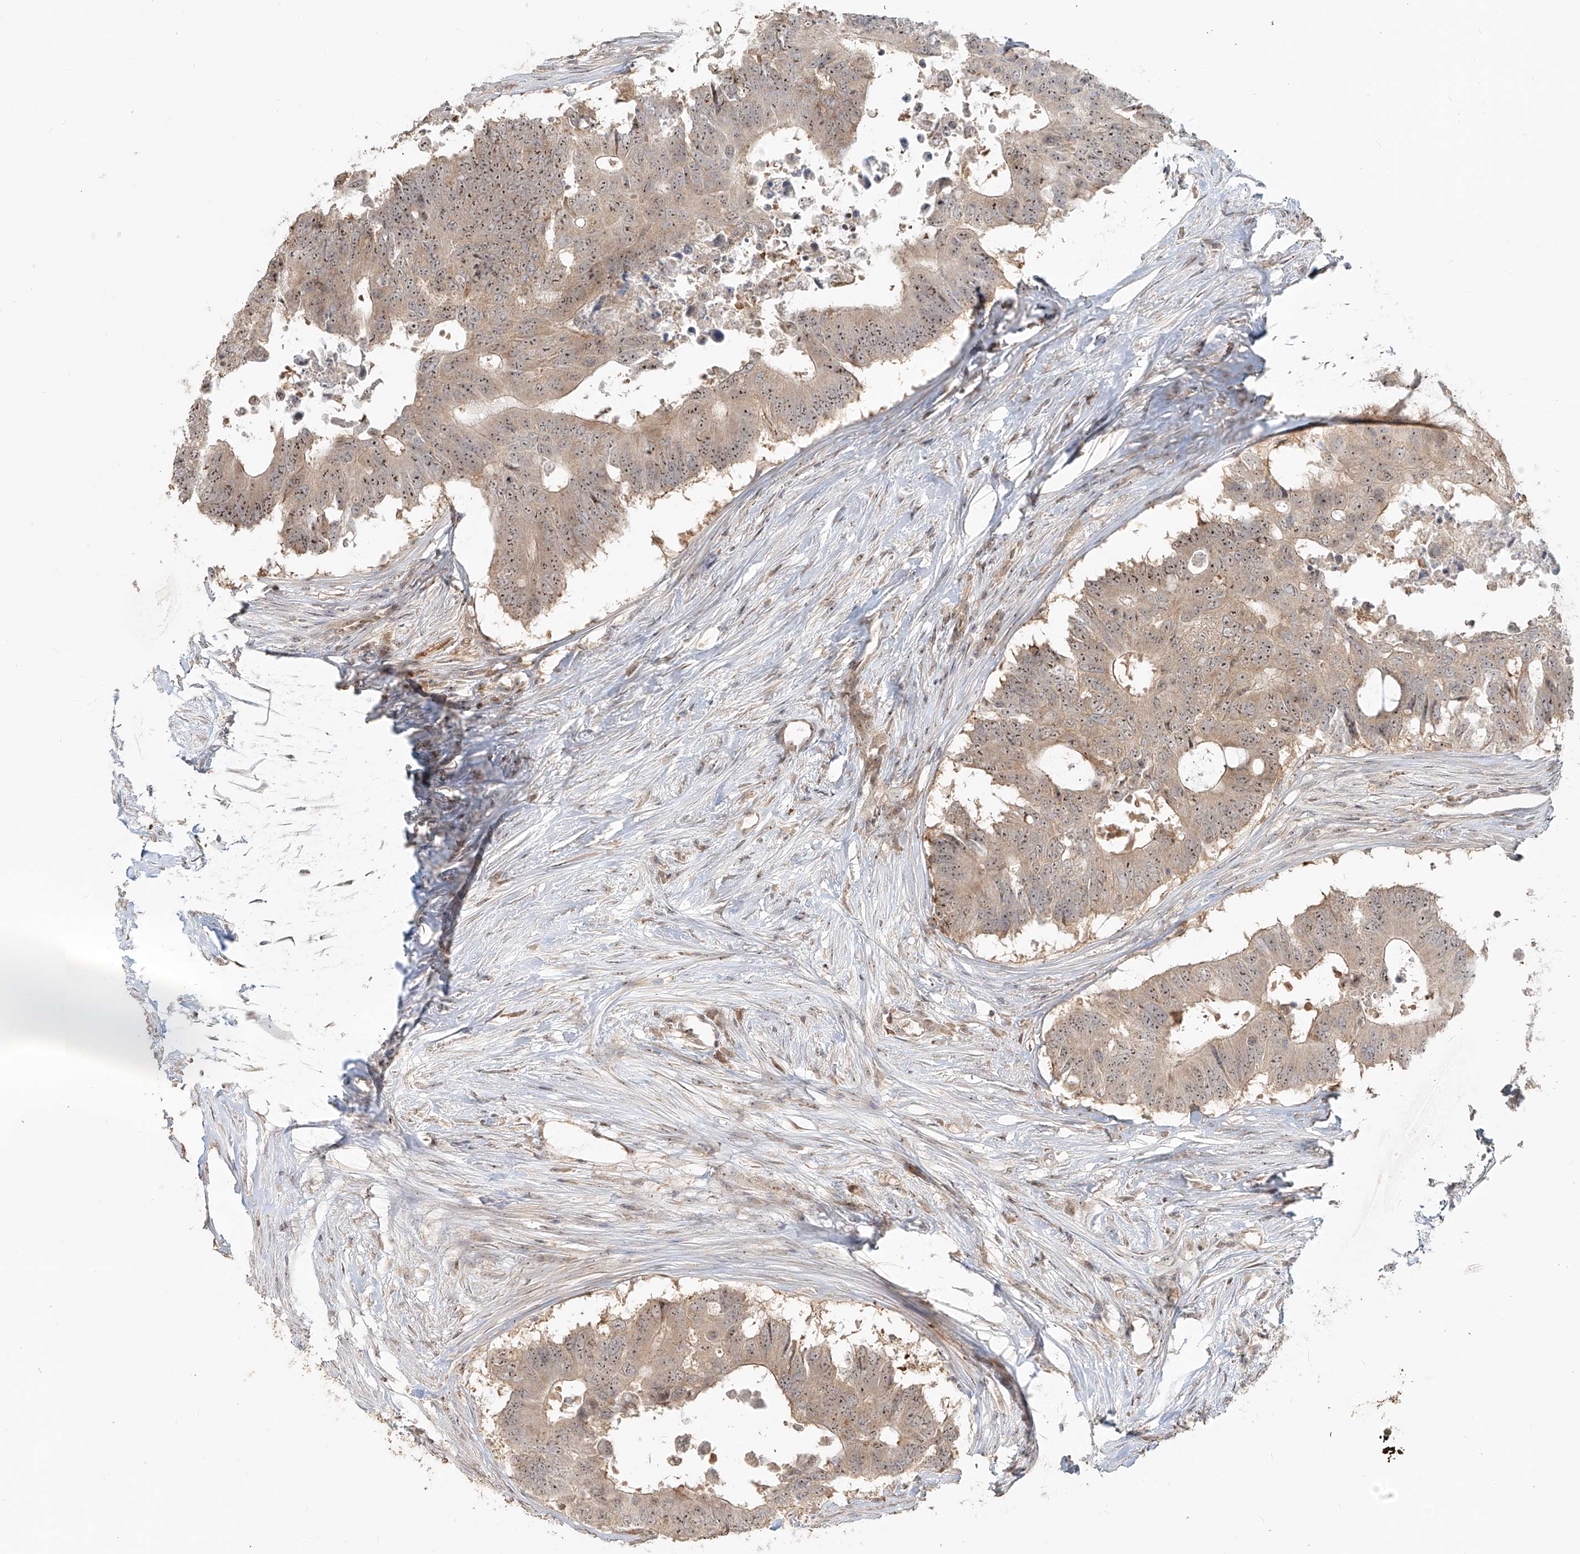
{"staining": {"intensity": "moderate", "quantity": ">75%", "location": "cytoplasmic/membranous,nuclear"}, "tissue": "colorectal cancer", "cell_type": "Tumor cells", "image_type": "cancer", "snomed": [{"axis": "morphology", "description": "Adenocarcinoma, NOS"}, {"axis": "topography", "description": "Colon"}], "caption": "Immunohistochemical staining of colorectal adenocarcinoma shows medium levels of moderate cytoplasmic/membranous and nuclear protein staining in about >75% of tumor cells.", "gene": "BYSL", "patient": {"sex": "male", "age": 71}}